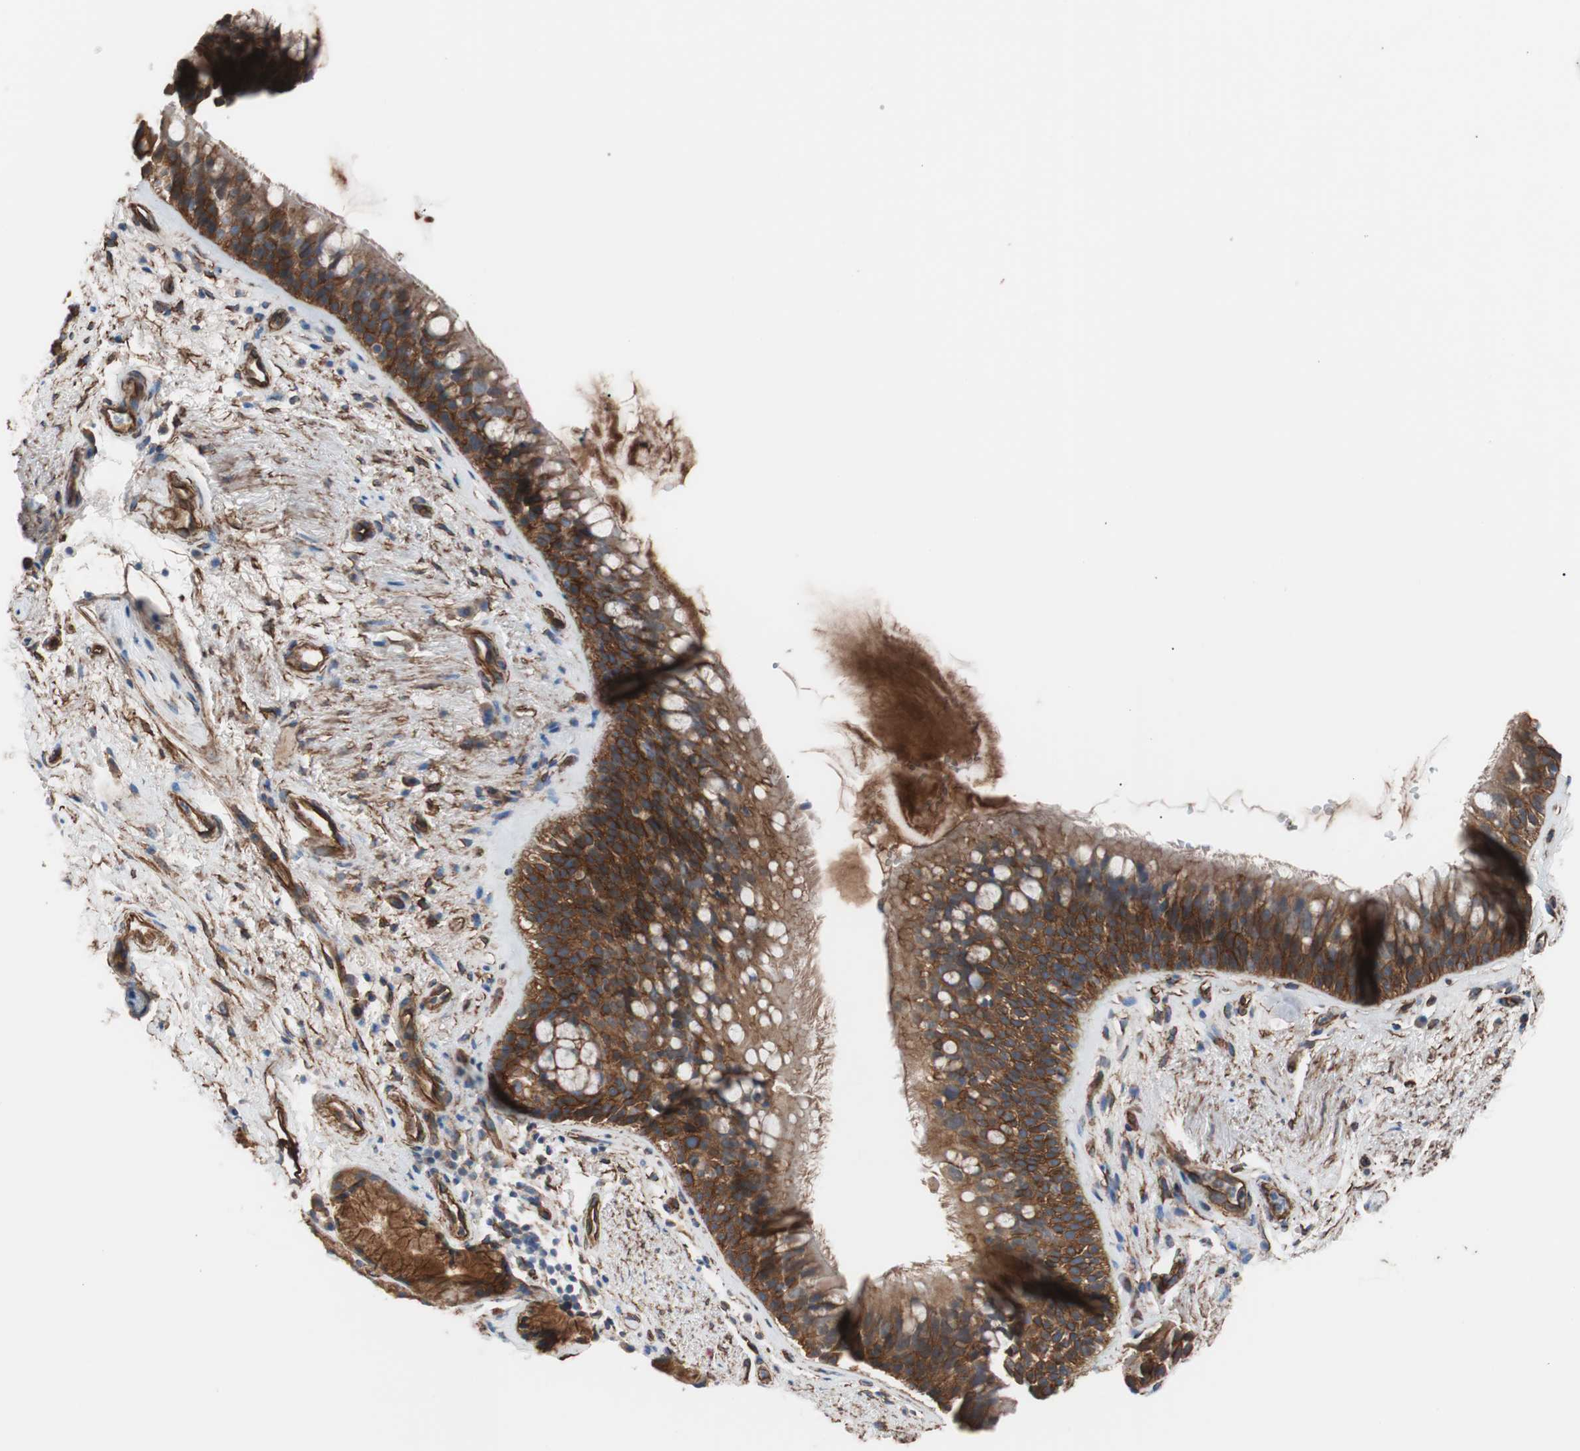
{"staining": {"intensity": "moderate", "quantity": ">75%", "location": "cytoplasmic/membranous"}, "tissue": "bronchus", "cell_type": "Respiratory epithelial cells", "image_type": "normal", "snomed": [{"axis": "morphology", "description": "Normal tissue, NOS"}, {"axis": "topography", "description": "Bronchus"}], "caption": "Respiratory epithelial cells reveal medium levels of moderate cytoplasmic/membranous staining in about >75% of cells in benign bronchus. Using DAB (3,3'-diaminobenzidine) (brown) and hematoxylin (blue) stains, captured at high magnification using brightfield microscopy.", "gene": "SPINT1", "patient": {"sex": "female", "age": 54}}